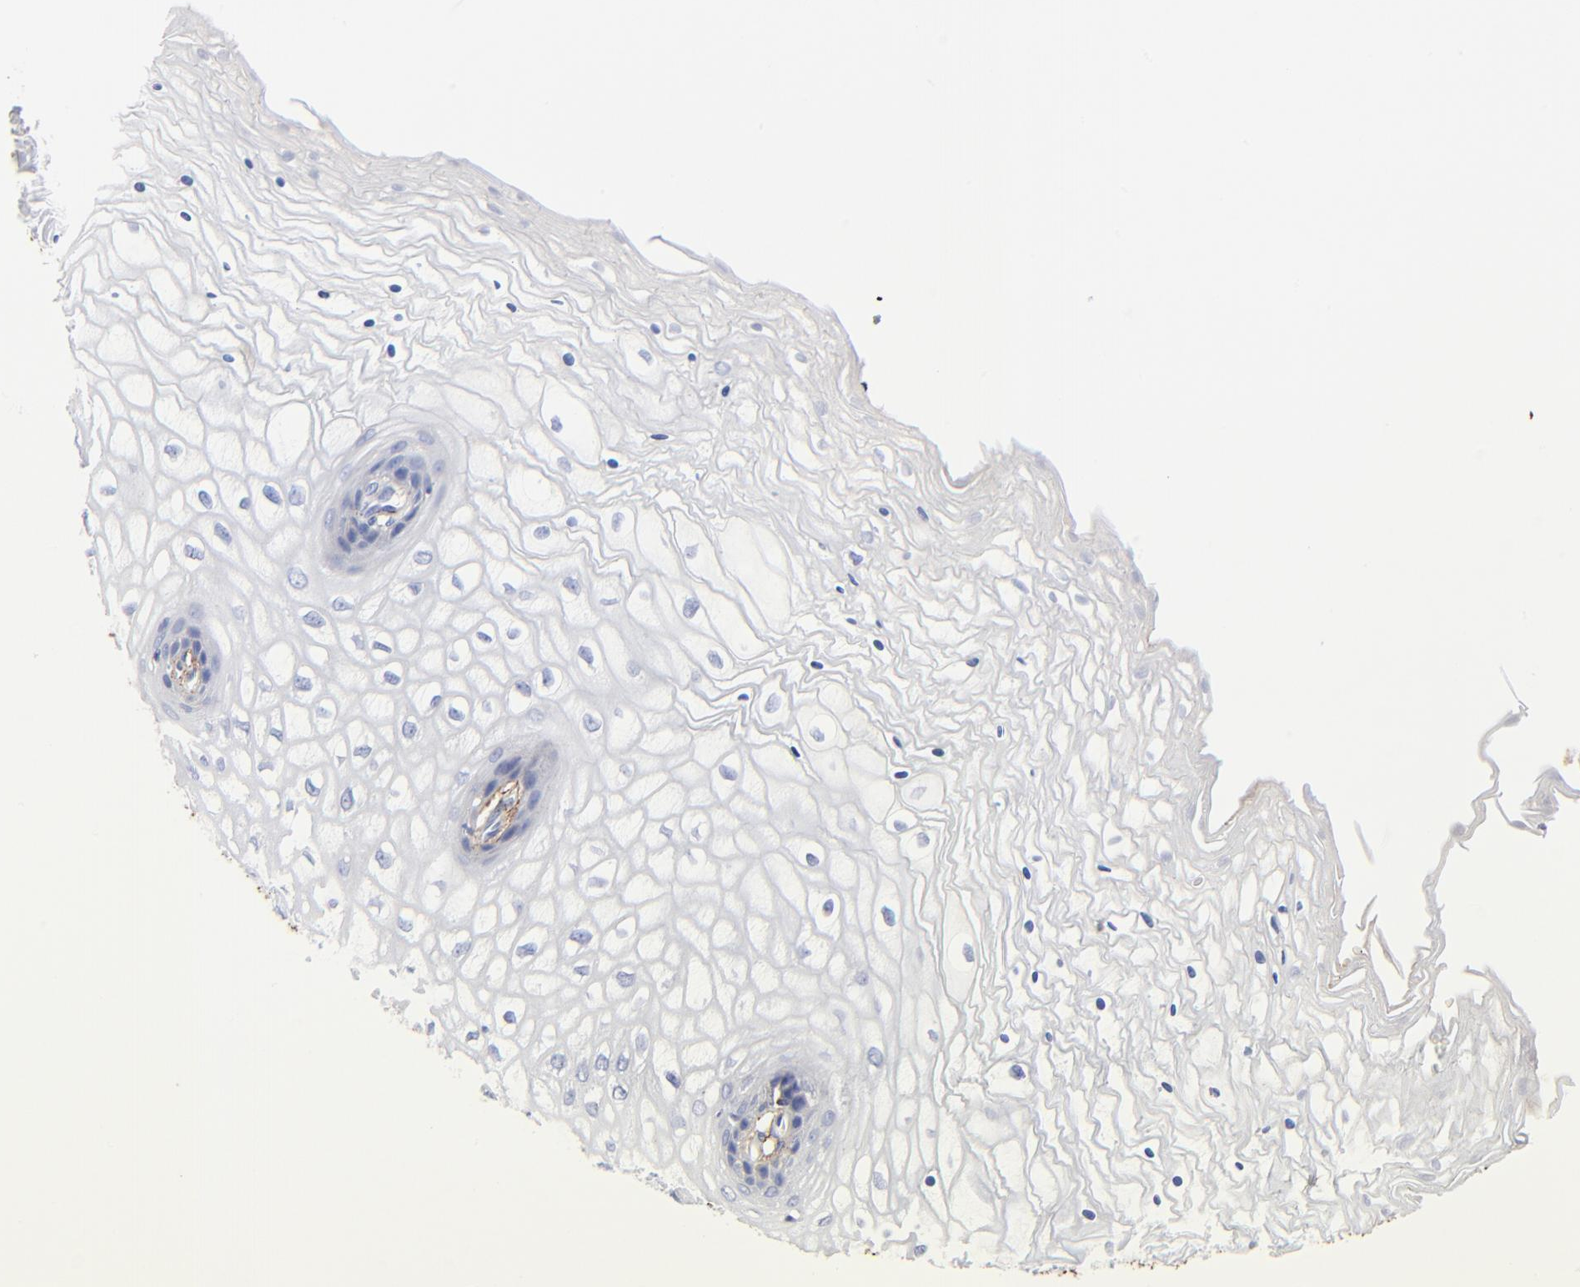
{"staining": {"intensity": "negative", "quantity": "none", "location": "none"}, "tissue": "vagina", "cell_type": "Squamous epithelial cells", "image_type": "normal", "snomed": [{"axis": "morphology", "description": "Normal tissue, NOS"}, {"axis": "topography", "description": "Vagina"}], "caption": "This is an immunohistochemistry micrograph of unremarkable vagina. There is no staining in squamous epithelial cells.", "gene": "FBLN2", "patient": {"sex": "female", "age": 34}}